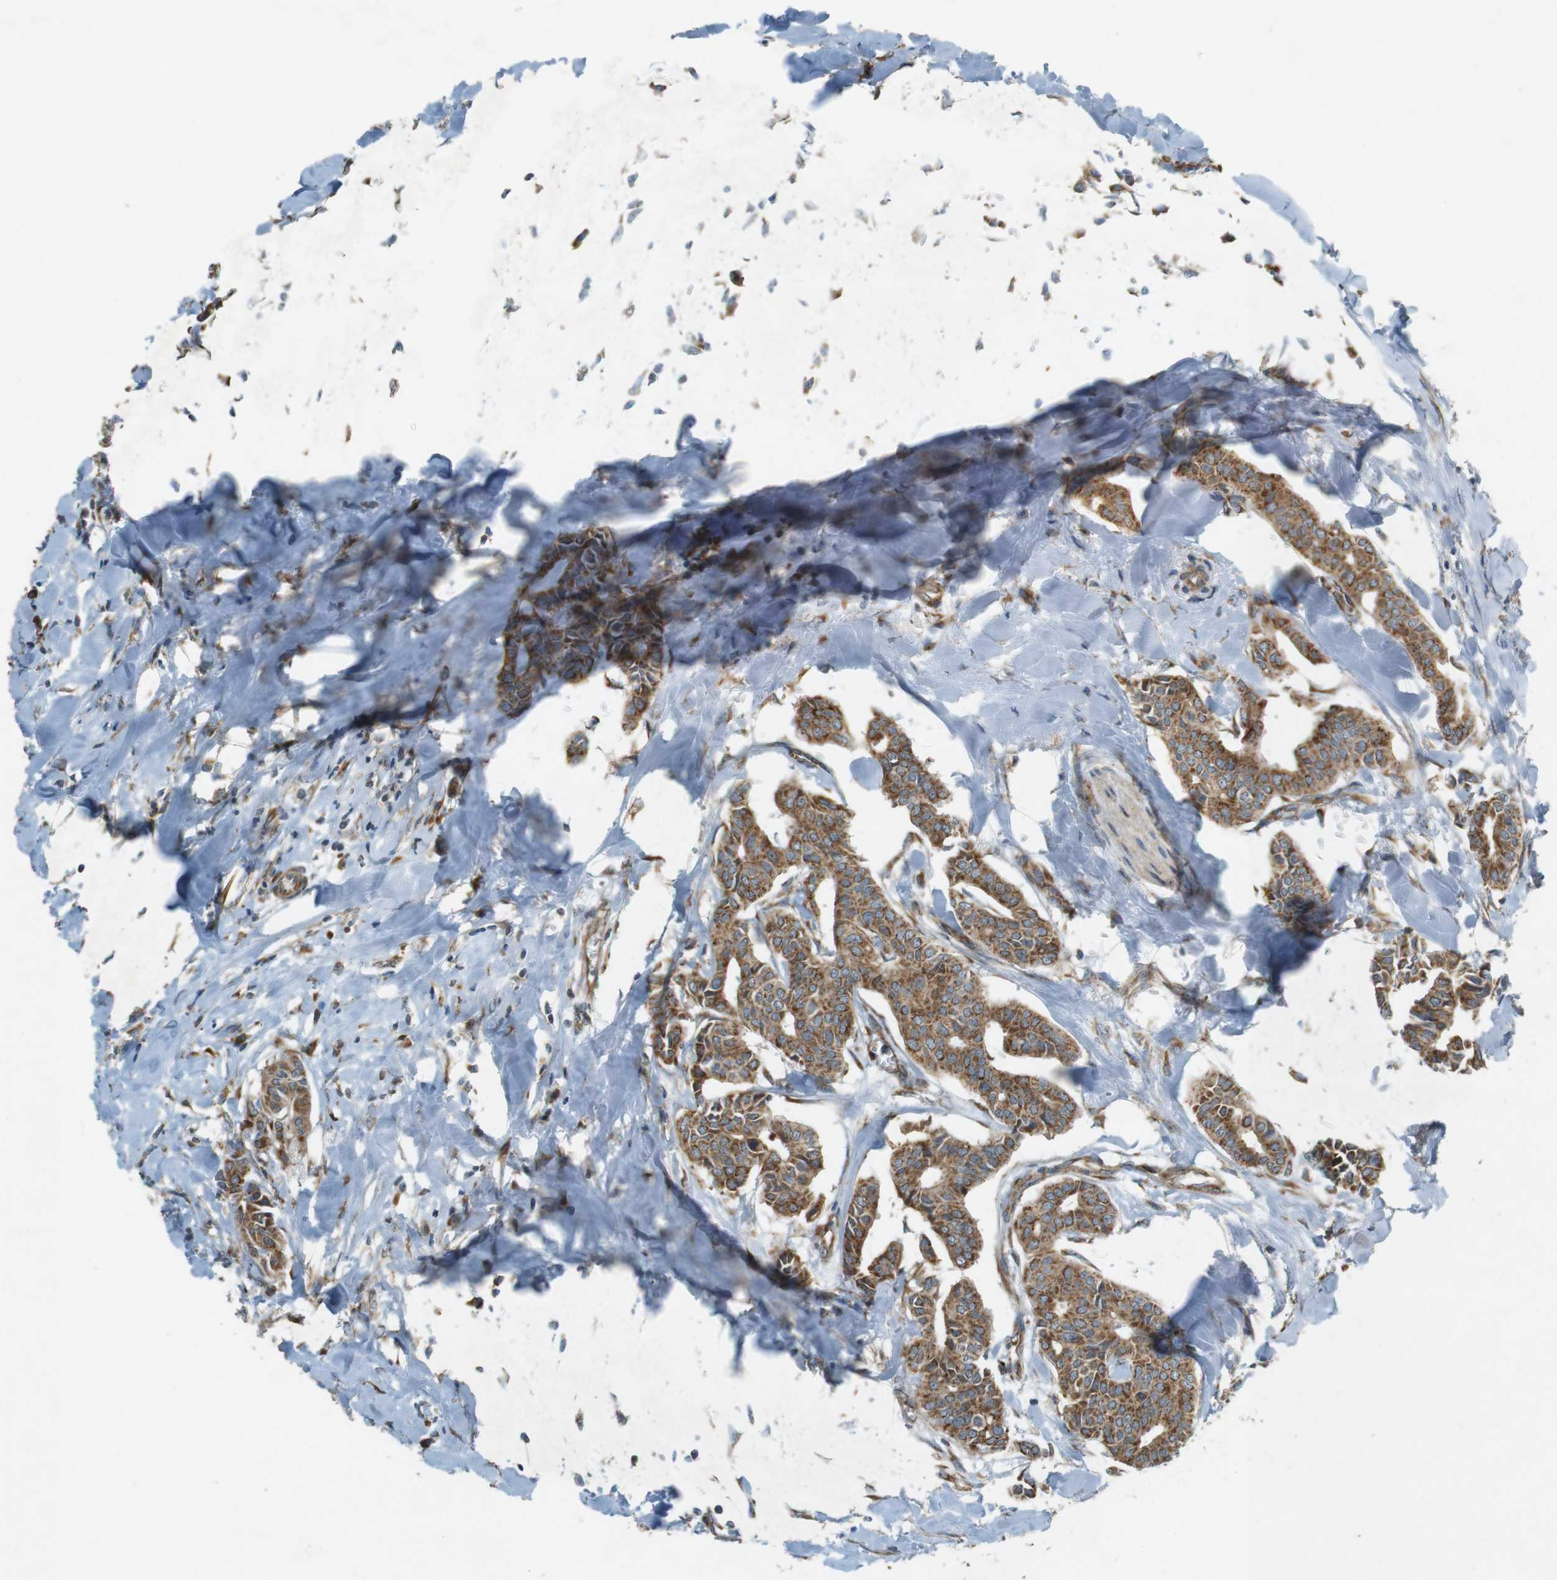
{"staining": {"intensity": "moderate", "quantity": ">75%", "location": "cytoplasmic/membranous"}, "tissue": "head and neck cancer", "cell_type": "Tumor cells", "image_type": "cancer", "snomed": [{"axis": "morphology", "description": "Adenocarcinoma, NOS"}, {"axis": "topography", "description": "Salivary gland"}, {"axis": "topography", "description": "Head-Neck"}], "caption": "About >75% of tumor cells in head and neck adenocarcinoma exhibit moderate cytoplasmic/membranous protein expression as visualized by brown immunohistochemical staining.", "gene": "SLC41A1", "patient": {"sex": "female", "age": 59}}